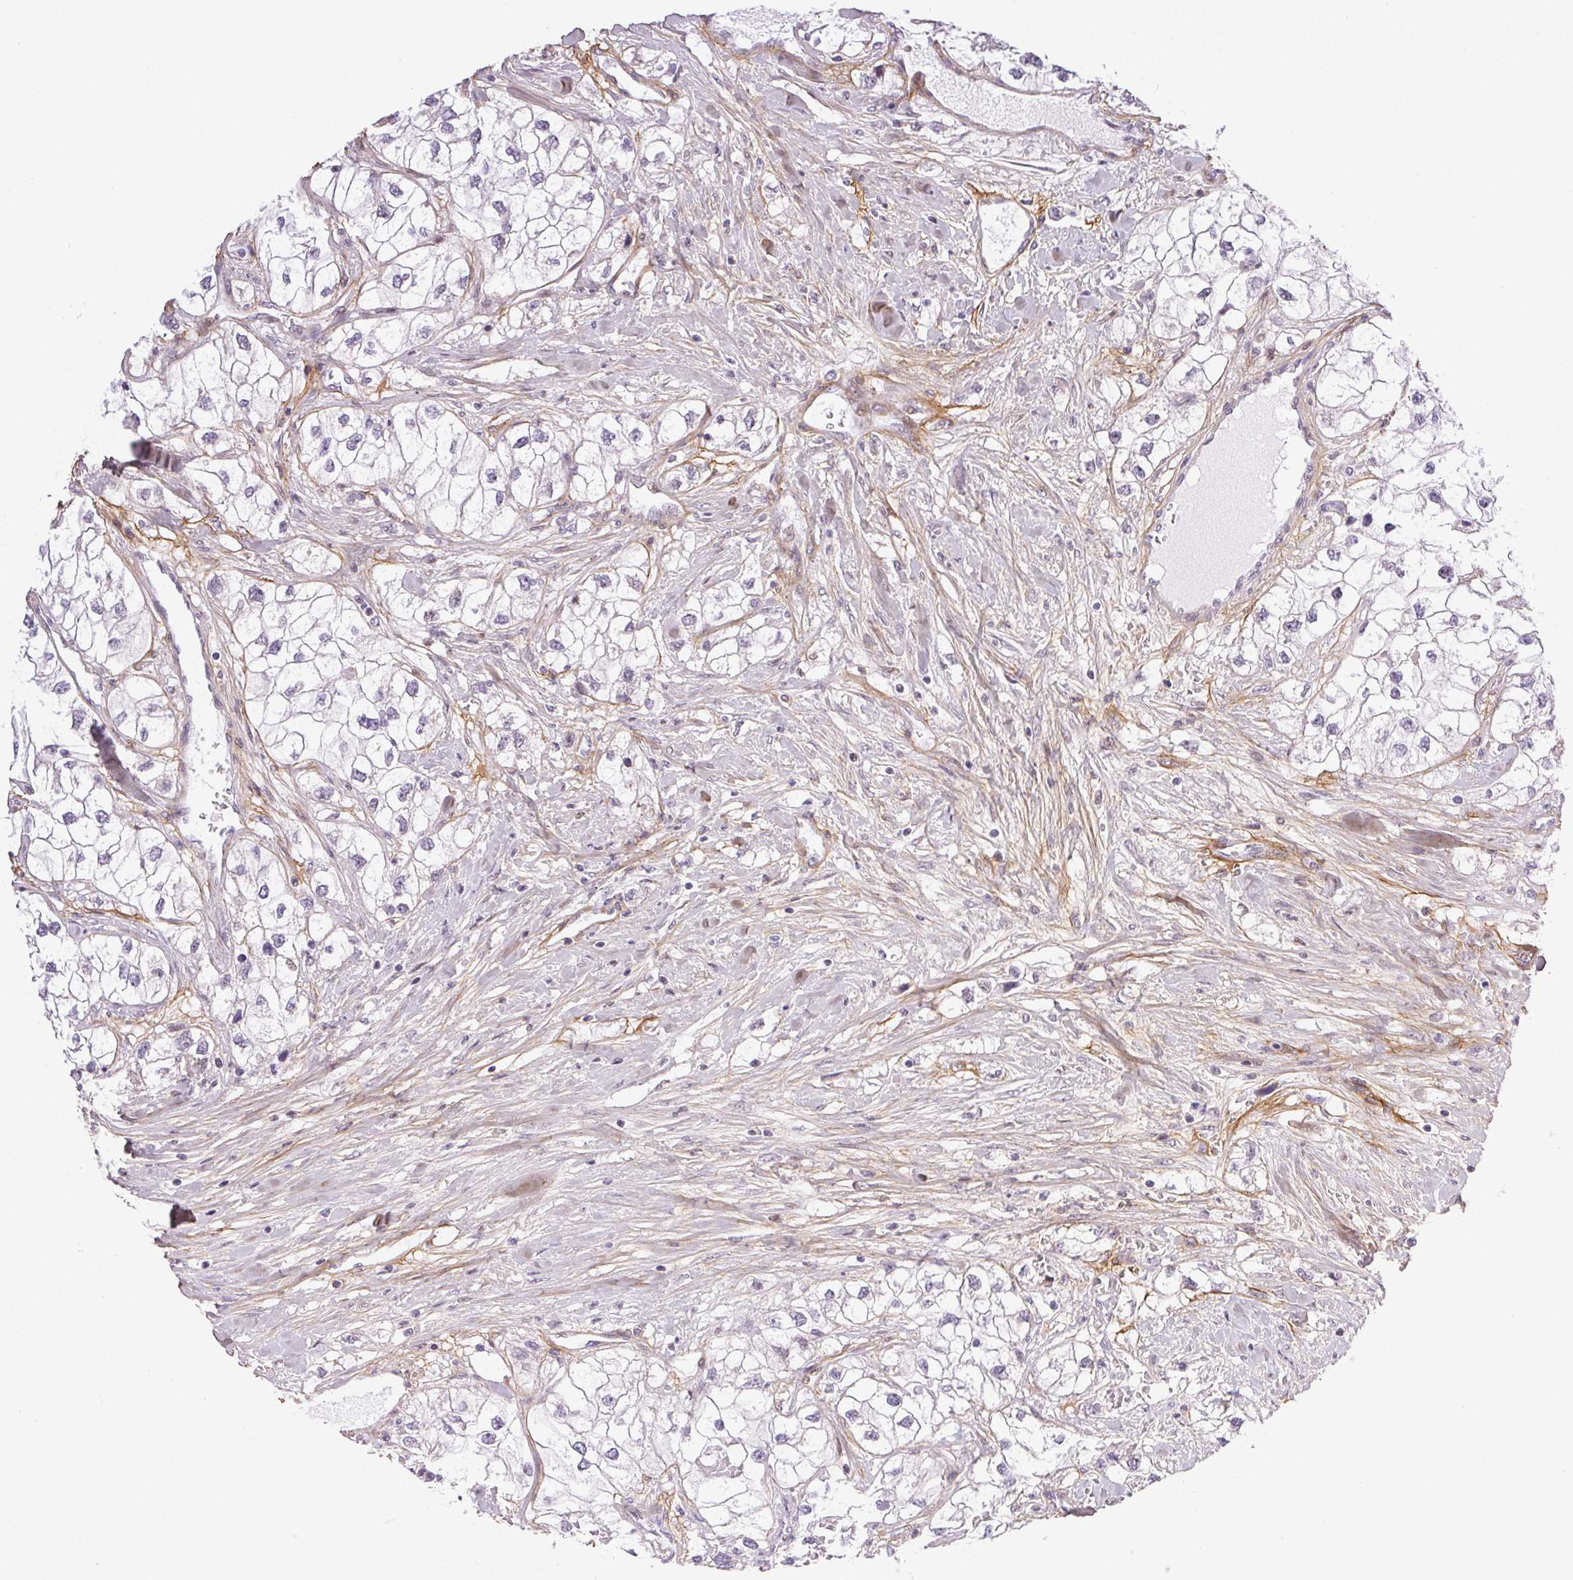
{"staining": {"intensity": "weak", "quantity": "<25%", "location": "nuclear"}, "tissue": "renal cancer", "cell_type": "Tumor cells", "image_type": "cancer", "snomed": [{"axis": "morphology", "description": "Adenocarcinoma, NOS"}, {"axis": "topography", "description": "Kidney"}], "caption": "IHC image of adenocarcinoma (renal) stained for a protein (brown), which shows no expression in tumor cells. (DAB immunohistochemistry, high magnification).", "gene": "PDZD2", "patient": {"sex": "male", "age": 59}}